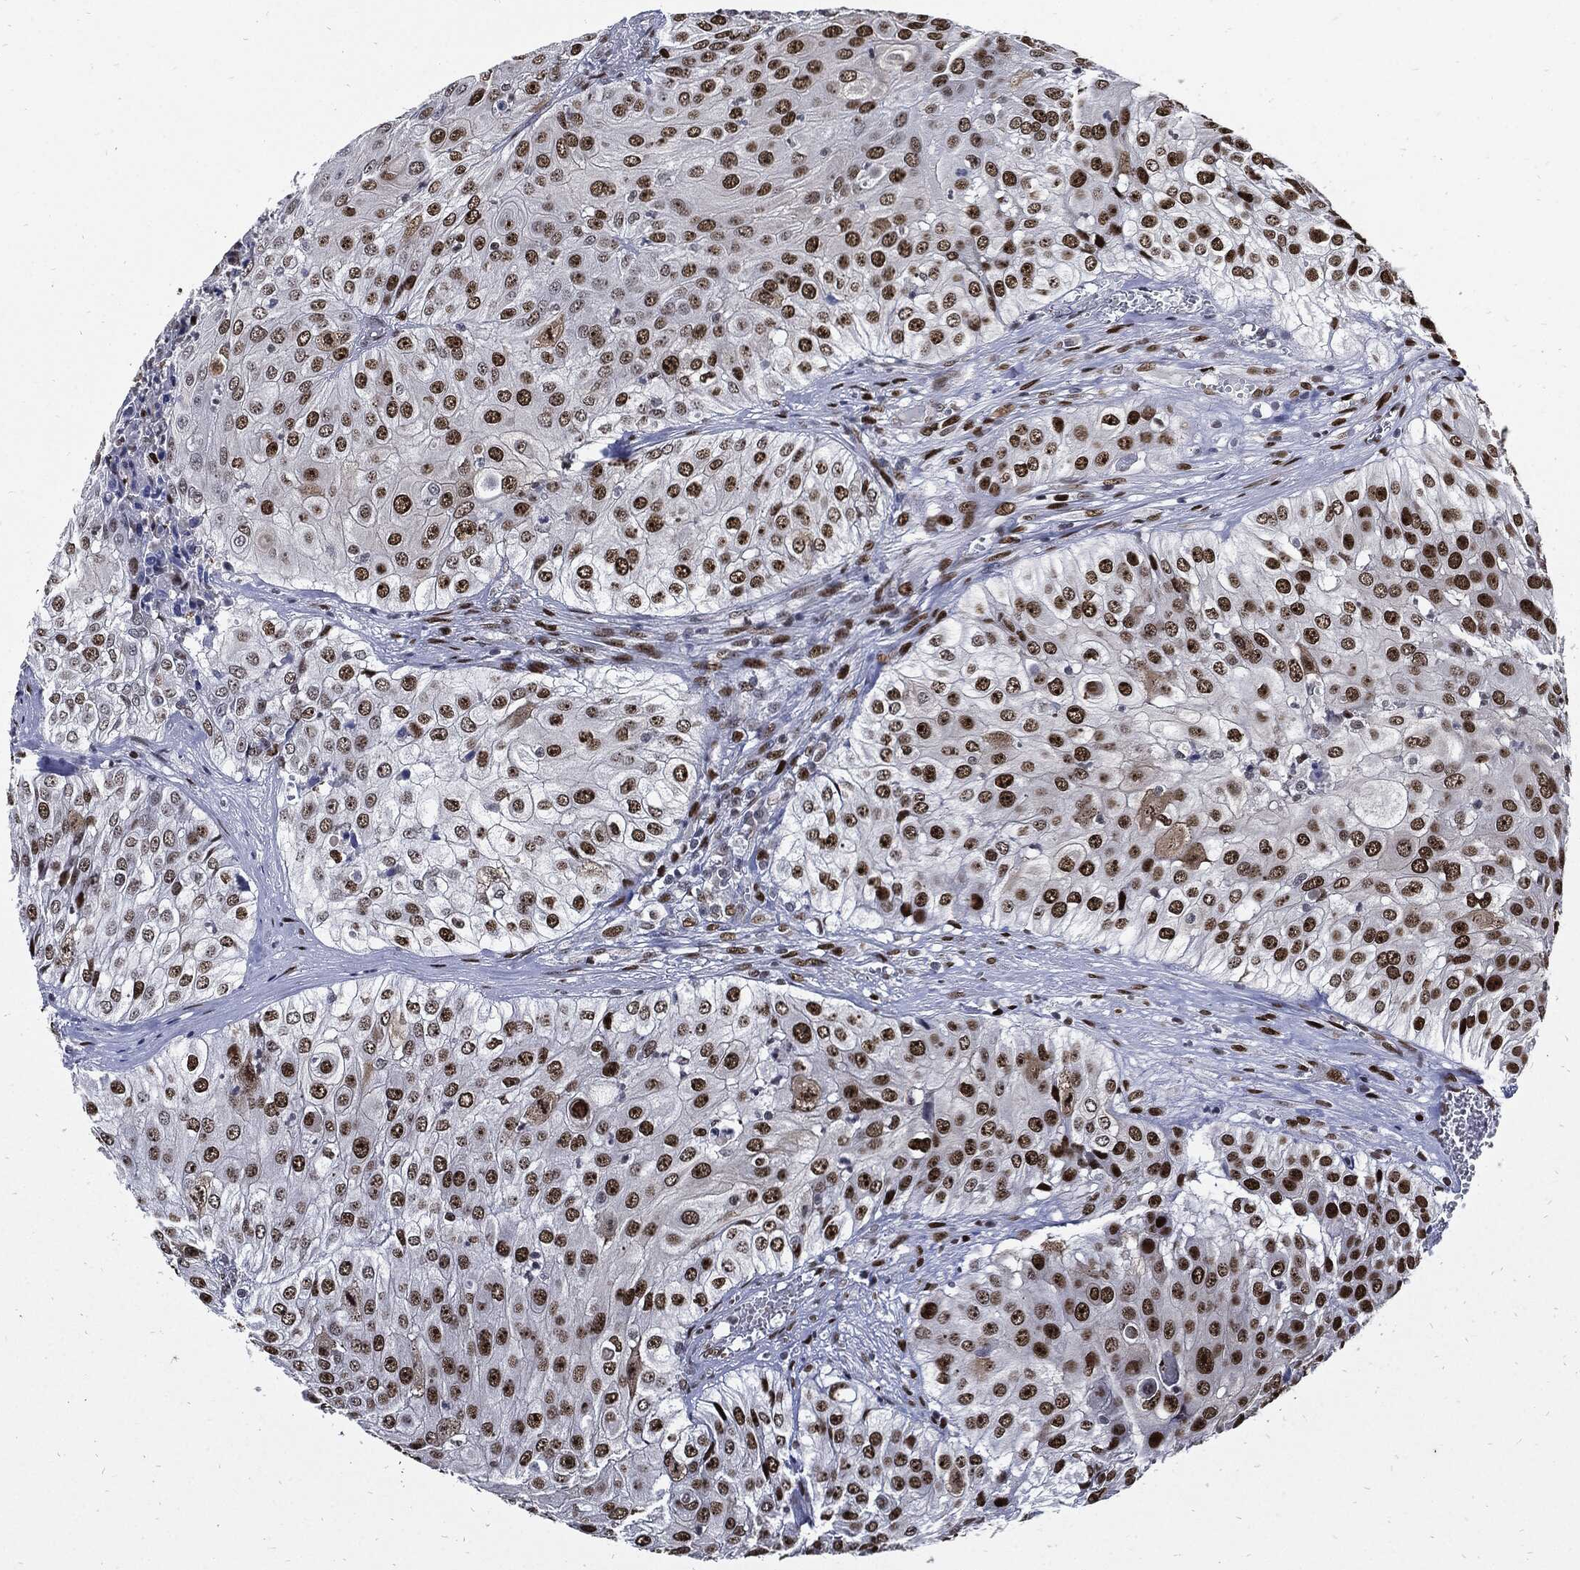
{"staining": {"intensity": "strong", "quantity": ">75%", "location": "nuclear"}, "tissue": "urothelial cancer", "cell_type": "Tumor cells", "image_type": "cancer", "snomed": [{"axis": "morphology", "description": "Urothelial carcinoma, High grade"}, {"axis": "topography", "description": "Urinary bladder"}], "caption": "An immunohistochemistry micrograph of tumor tissue is shown. Protein staining in brown highlights strong nuclear positivity in urothelial cancer within tumor cells.", "gene": "NBN", "patient": {"sex": "female", "age": 79}}